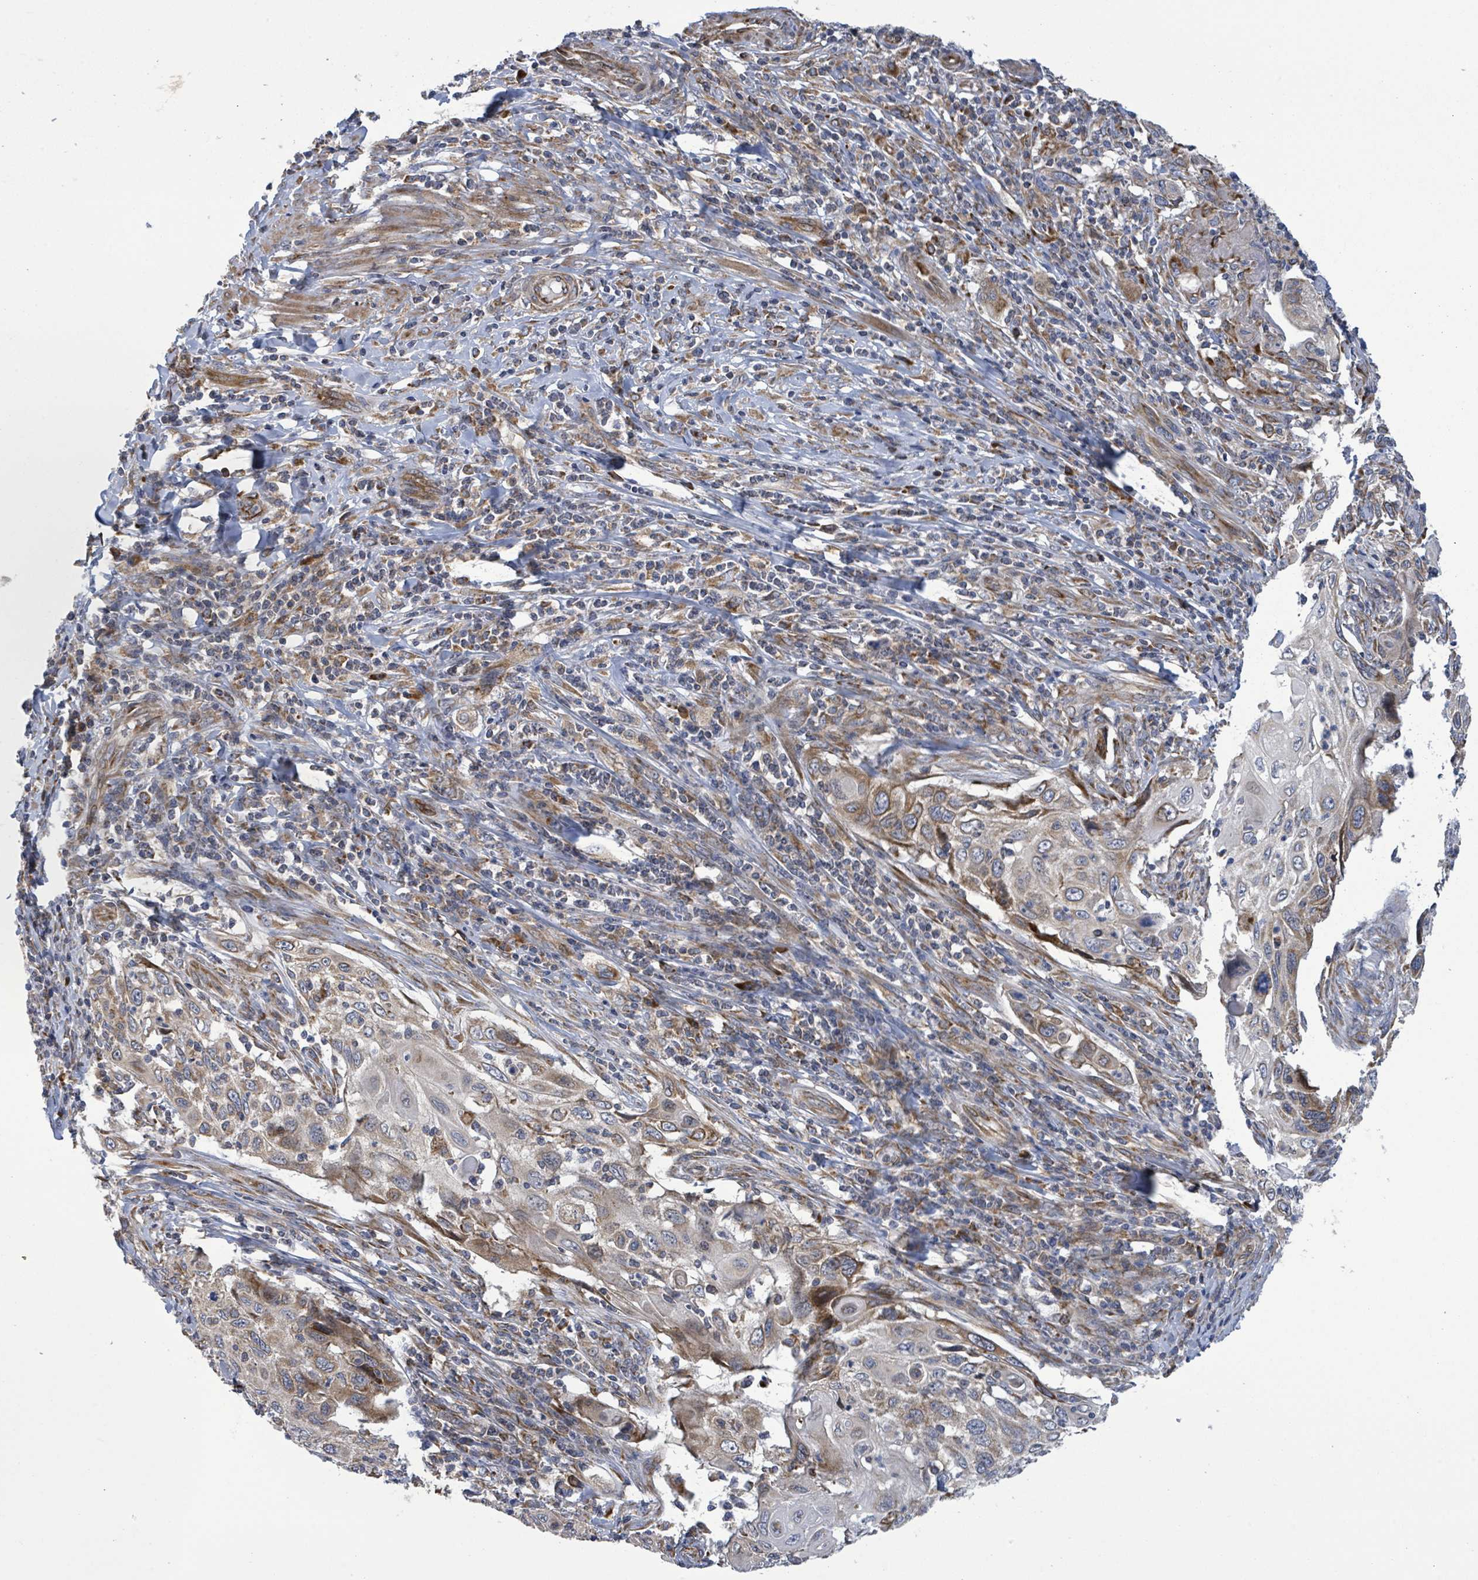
{"staining": {"intensity": "moderate", "quantity": "<25%", "location": "cytoplasmic/membranous"}, "tissue": "cervical cancer", "cell_type": "Tumor cells", "image_type": "cancer", "snomed": [{"axis": "morphology", "description": "Squamous cell carcinoma, NOS"}, {"axis": "topography", "description": "Cervix"}], "caption": "The immunohistochemical stain shows moderate cytoplasmic/membranous expression in tumor cells of cervical cancer tissue. (DAB (3,3'-diaminobenzidine) IHC, brown staining for protein, blue staining for nuclei).", "gene": "NOMO1", "patient": {"sex": "female", "age": 70}}